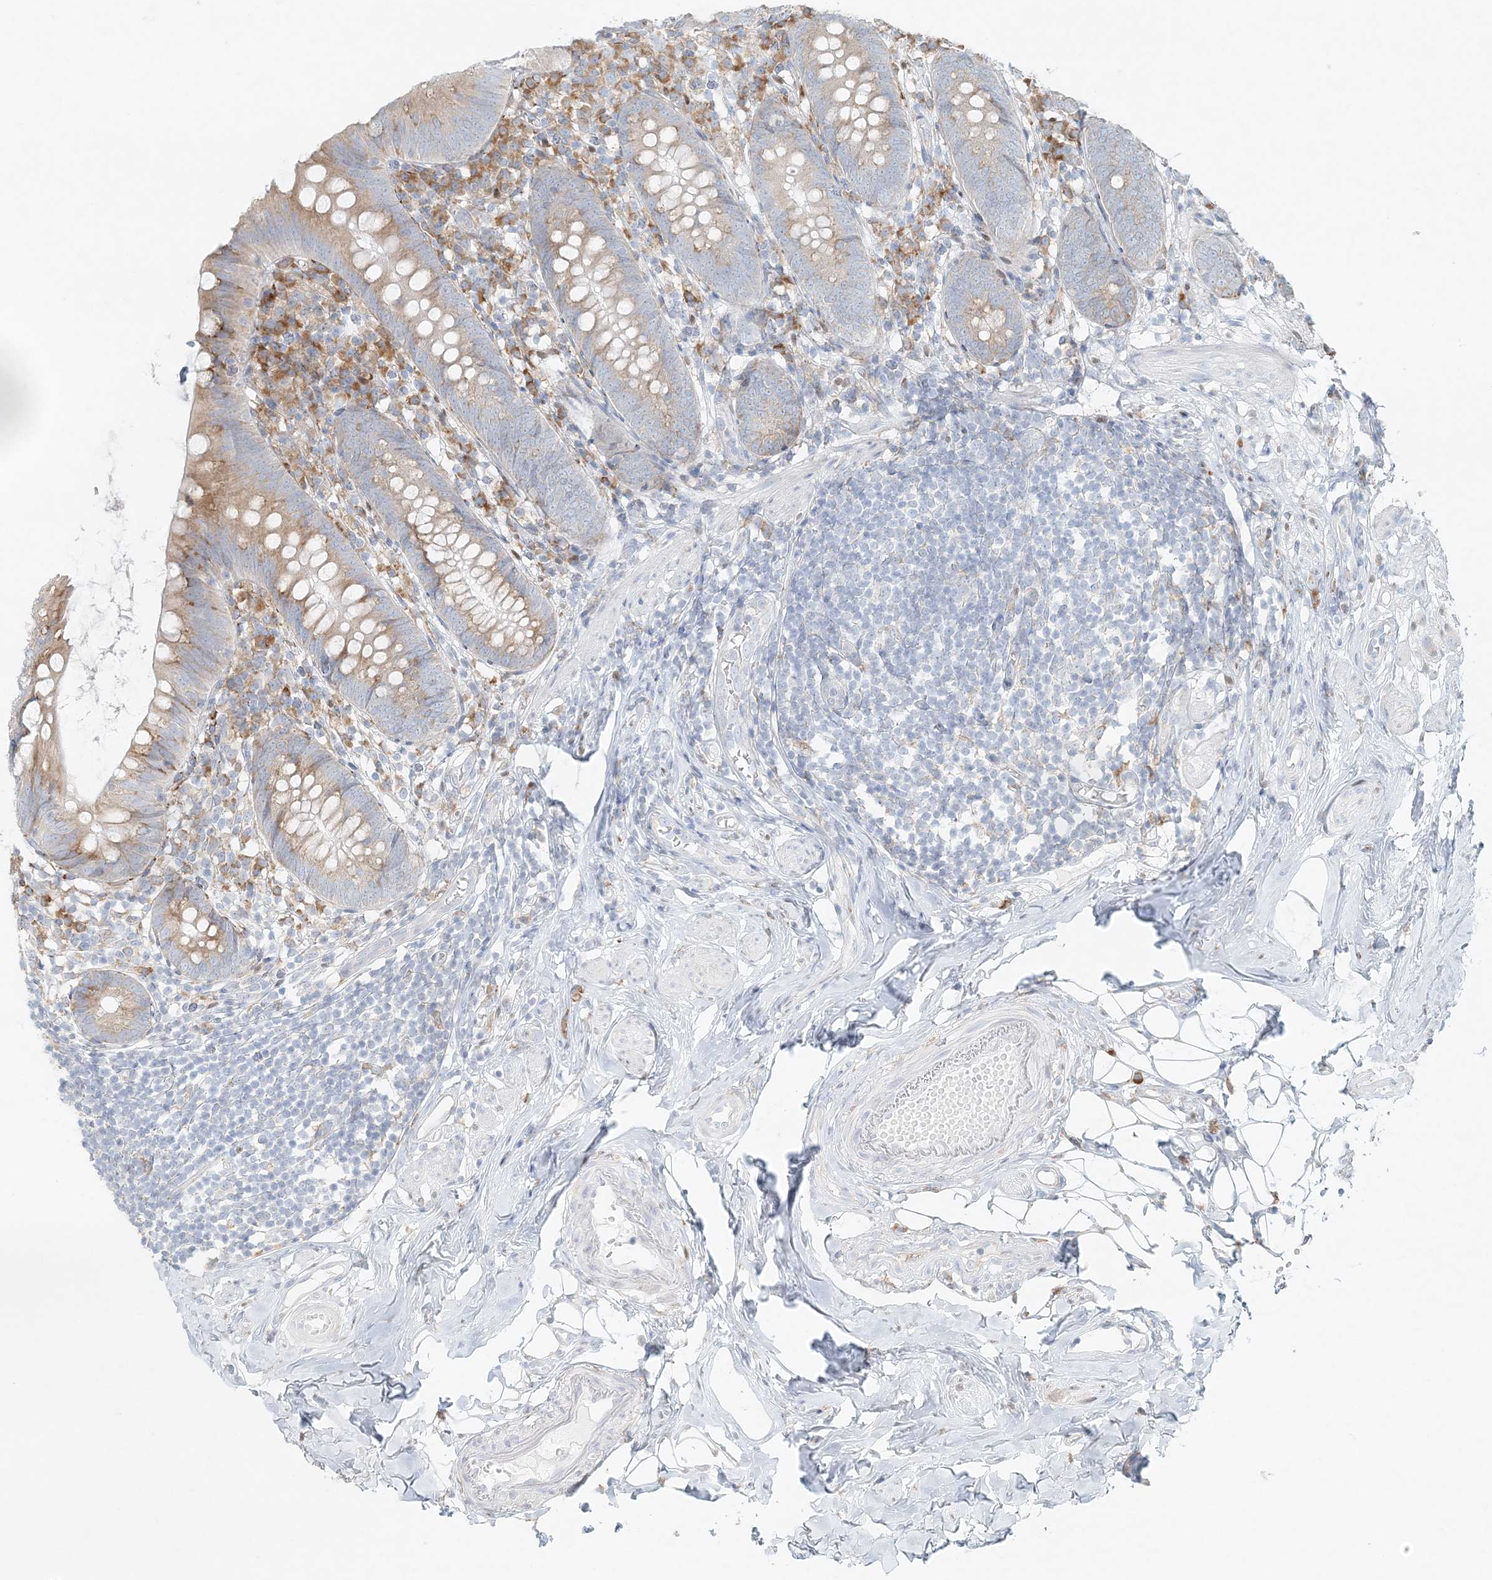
{"staining": {"intensity": "moderate", "quantity": ">75%", "location": "cytoplasmic/membranous"}, "tissue": "appendix", "cell_type": "Glandular cells", "image_type": "normal", "snomed": [{"axis": "morphology", "description": "Normal tissue, NOS"}, {"axis": "topography", "description": "Appendix"}], "caption": "This image shows immunohistochemistry (IHC) staining of normal human appendix, with medium moderate cytoplasmic/membranous staining in approximately >75% of glandular cells.", "gene": "STK11IP", "patient": {"sex": "female", "age": 62}}